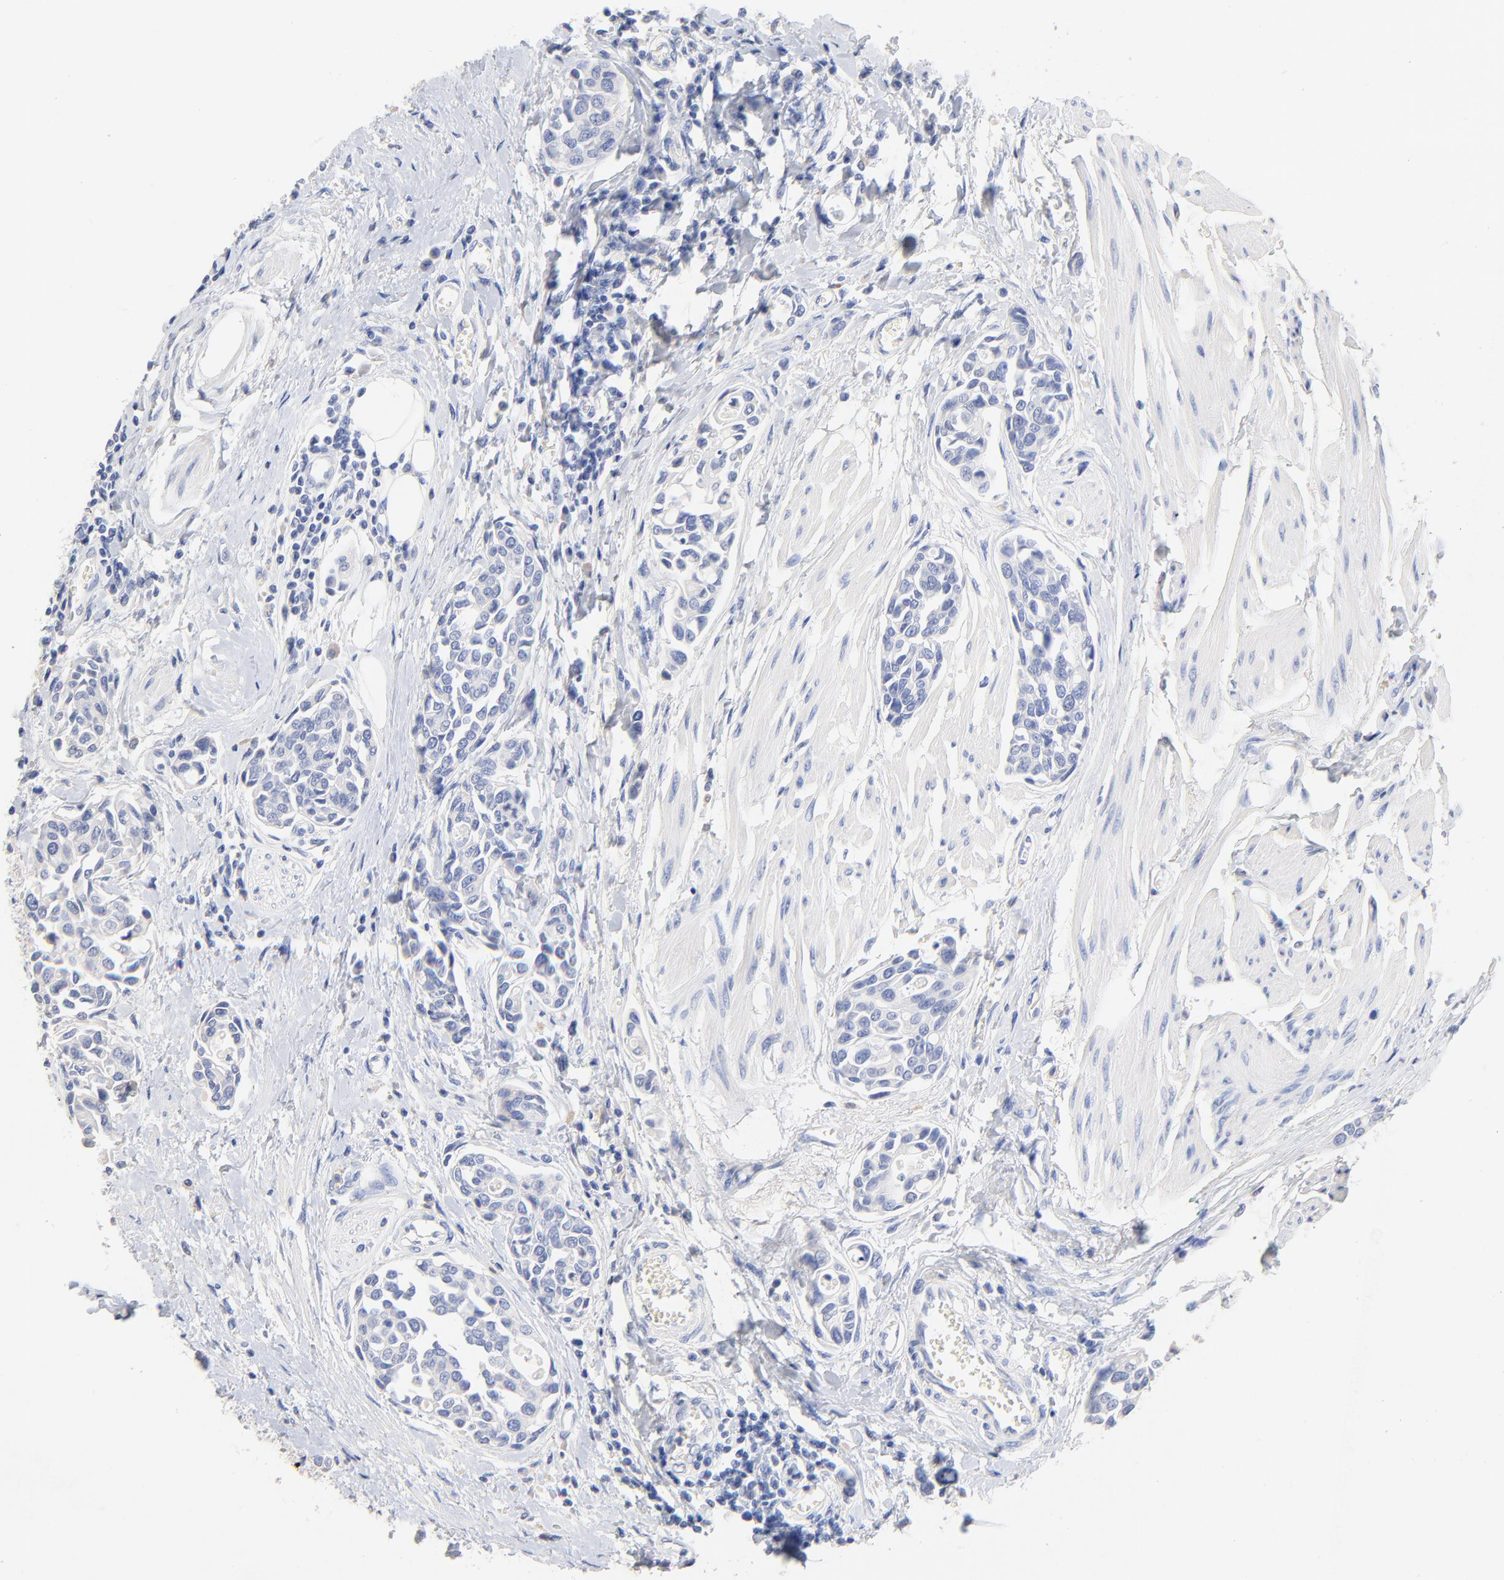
{"staining": {"intensity": "negative", "quantity": "none", "location": "none"}, "tissue": "urothelial cancer", "cell_type": "Tumor cells", "image_type": "cancer", "snomed": [{"axis": "morphology", "description": "Urothelial carcinoma, High grade"}, {"axis": "topography", "description": "Urinary bladder"}], "caption": "A high-resolution micrograph shows immunohistochemistry (IHC) staining of urothelial cancer, which shows no significant positivity in tumor cells. Brightfield microscopy of immunohistochemistry (IHC) stained with DAB (3,3'-diaminobenzidine) (brown) and hematoxylin (blue), captured at high magnification.", "gene": "CPS1", "patient": {"sex": "male", "age": 78}}